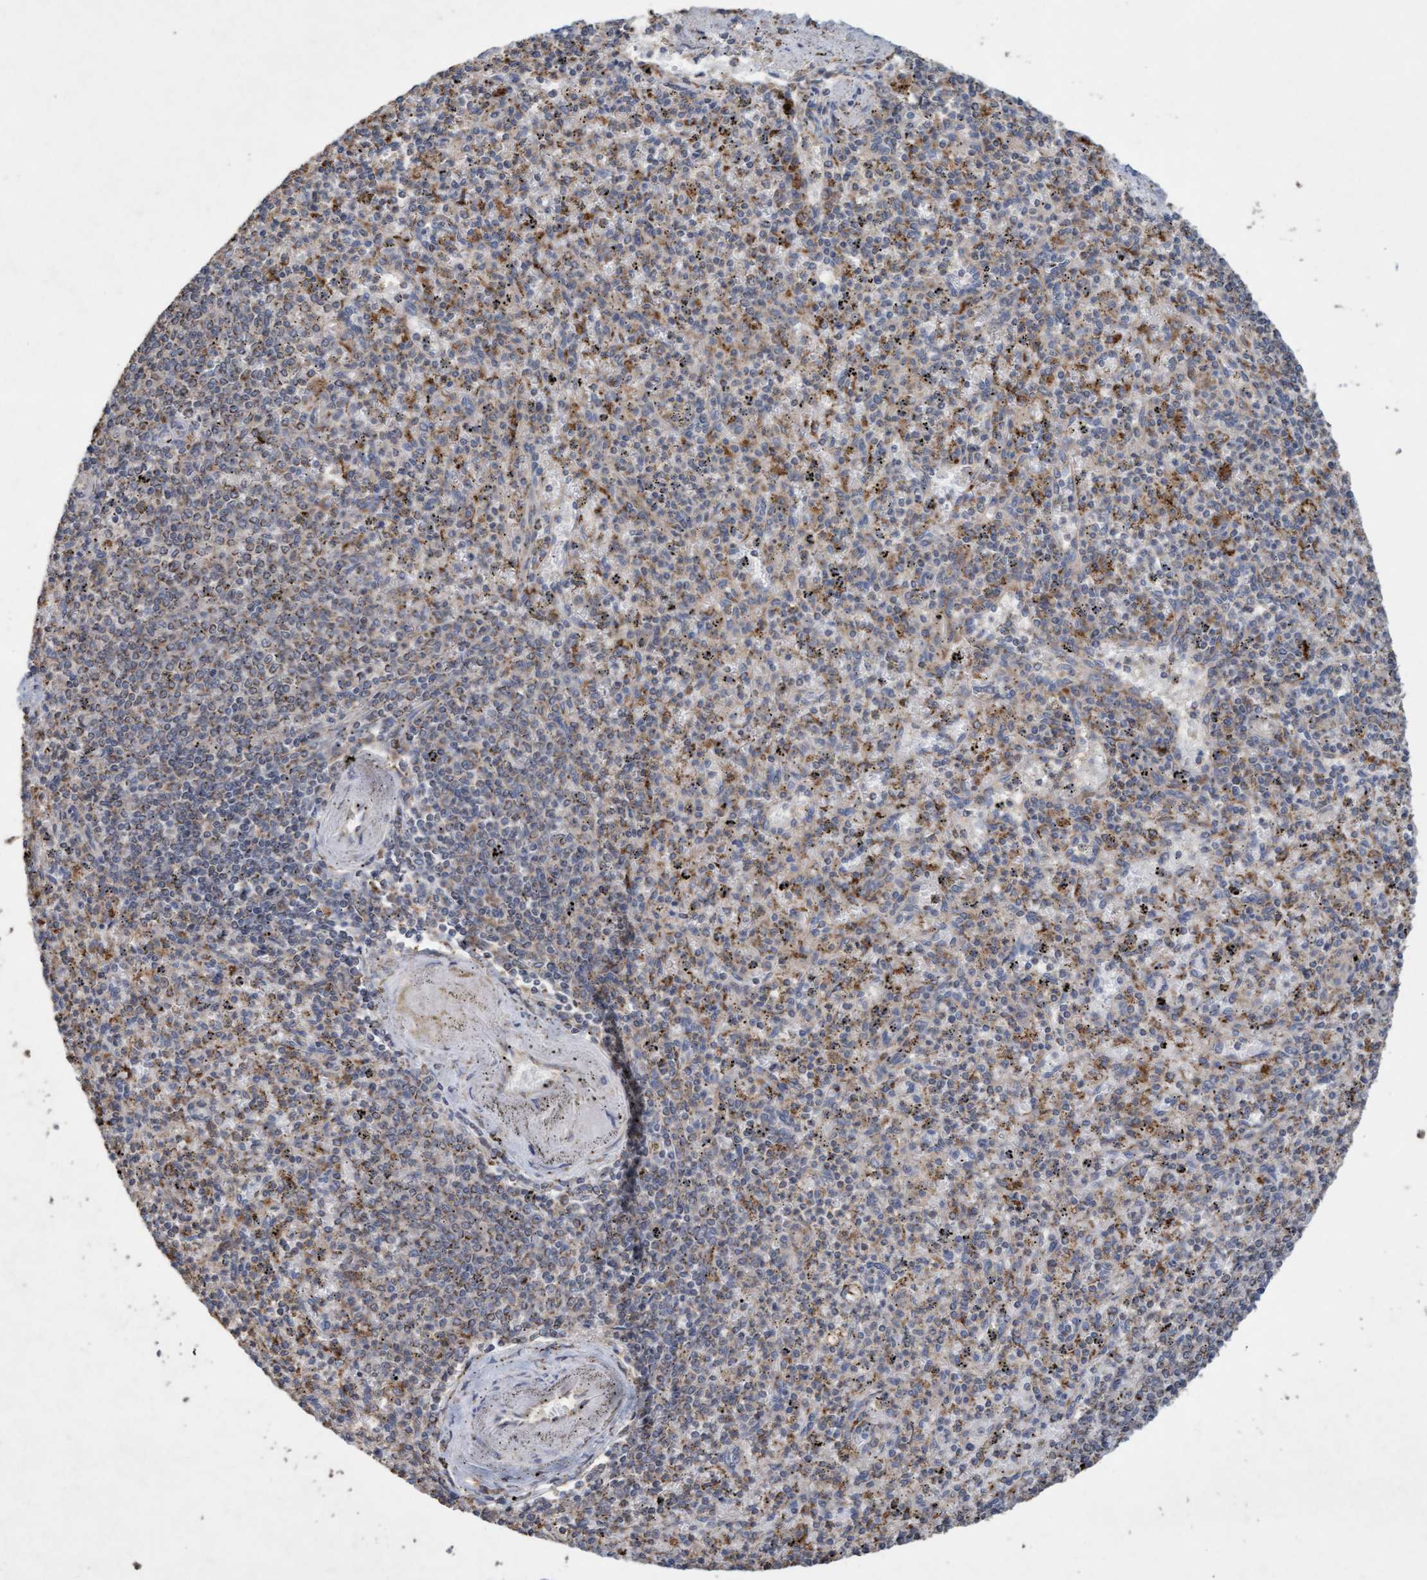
{"staining": {"intensity": "moderate", "quantity": "<25%", "location": "cytoplasmic/membranous"}, "tissue": "spleen", "cell_type": "Cells in red pulp", "image_type": "normal", "snomed": [{"axis": "morphology", "description": "Normal tissue, NOS"}, {"axis": "topography", "description": "Spleen"}], "caption": "Cells in red pulp show moderate cytoplasmic/membranous staining in about <25% of cells in benign spleen. The staining is performed using DAB brown chromogen to label protein expression. The nuclei are counter-stained blue using hematoxylin.", "gene": "ATPAF2", "patient": {"sex": "male", "age": 72}}